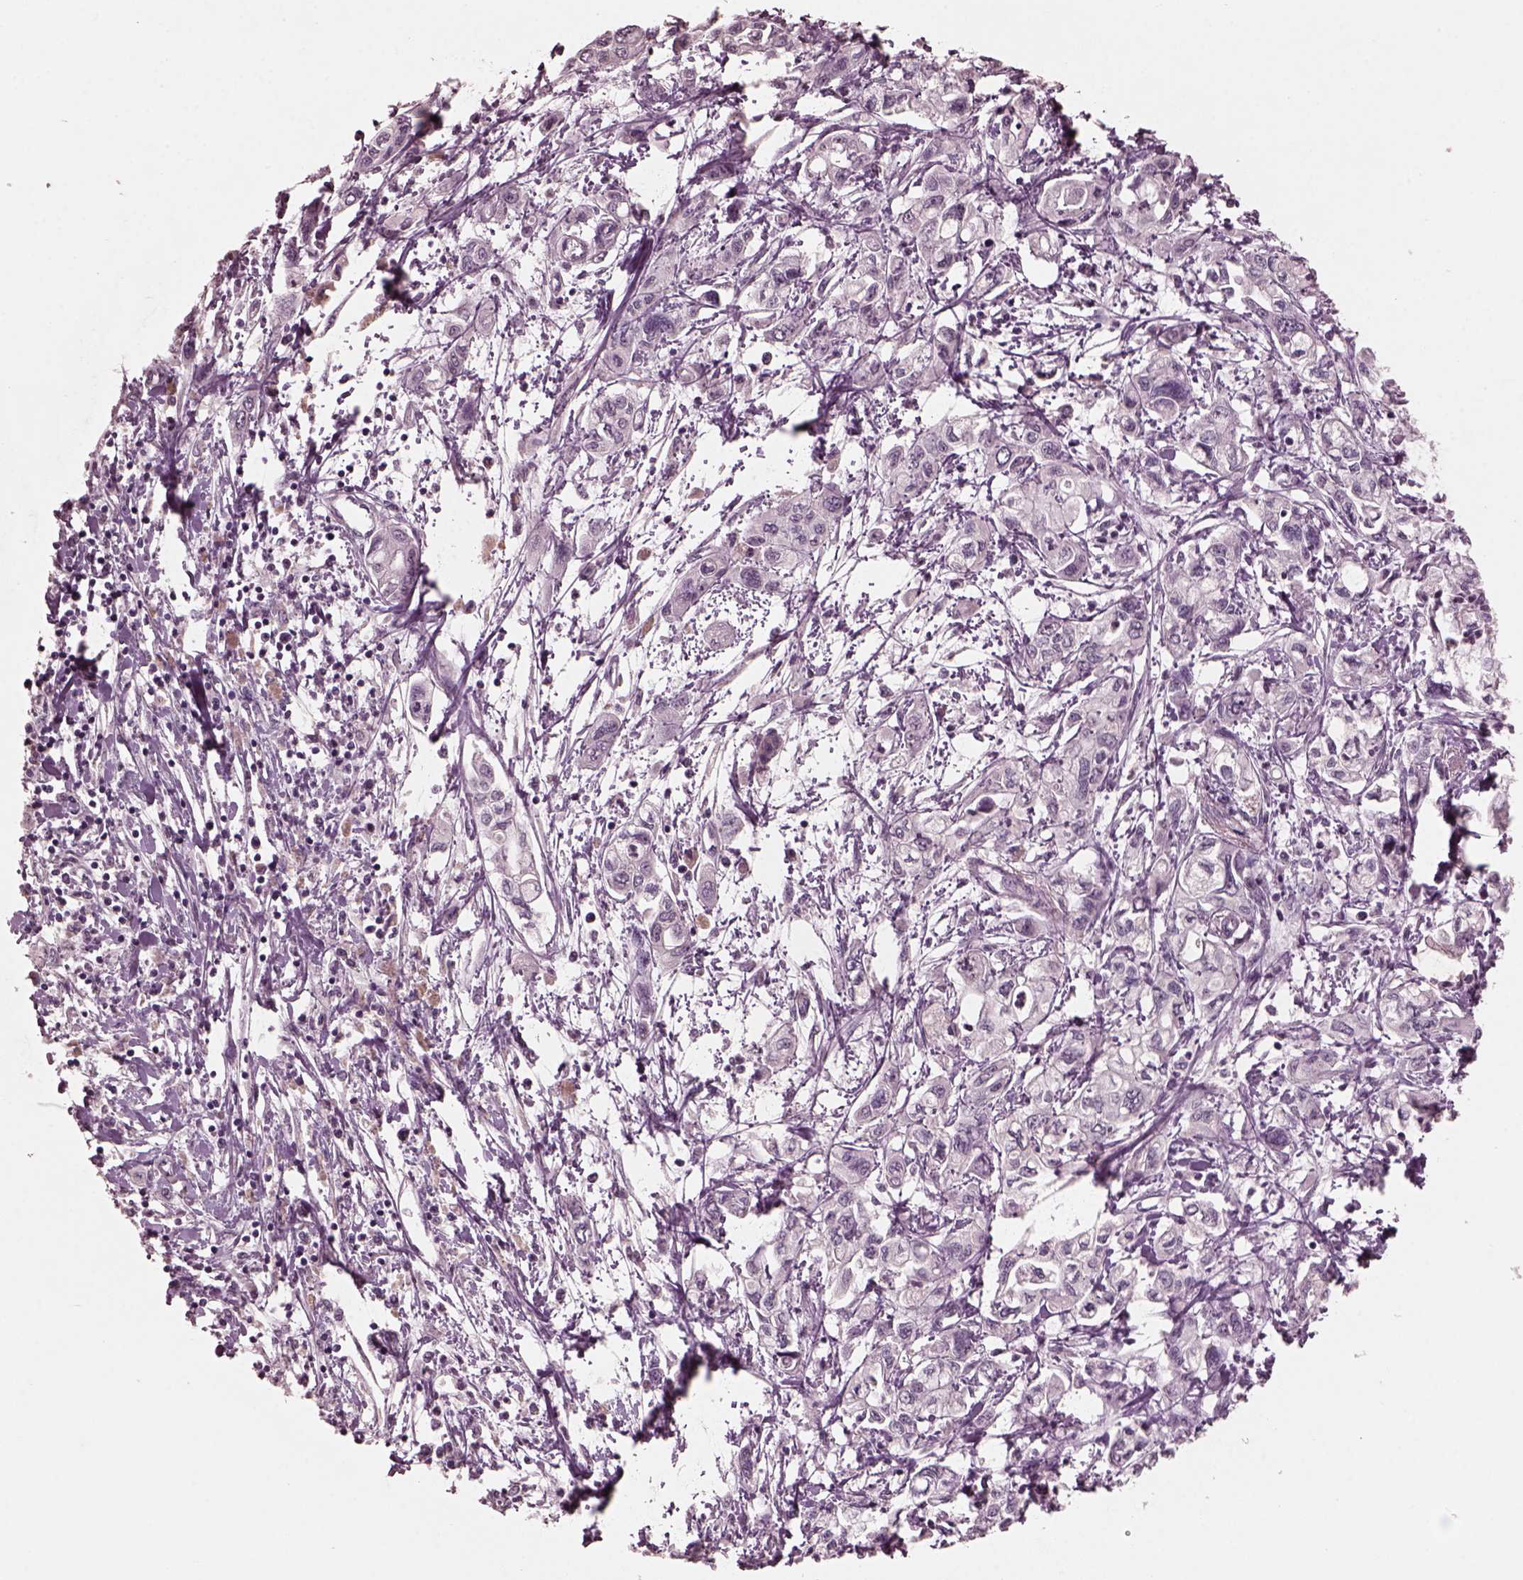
{"staining": {"intensity": "negative", "quantity": "none", "location": "none"}, "tissue": "pancreatic cancer", "cell_type": "Tumor cells", "image_type": "cancer", "snomed": [{"axis": "morphology", "description": "Adenocarcinoma, NOS"}, {"axis": "topography", "description": "Pancreas"}], "caption": "Micrograph shows no significant protein staining in tumor cells of adenocarcinoma (pancreatic).", "gene": "RGS7", "patient": {"sex": "male", "age": 54}}